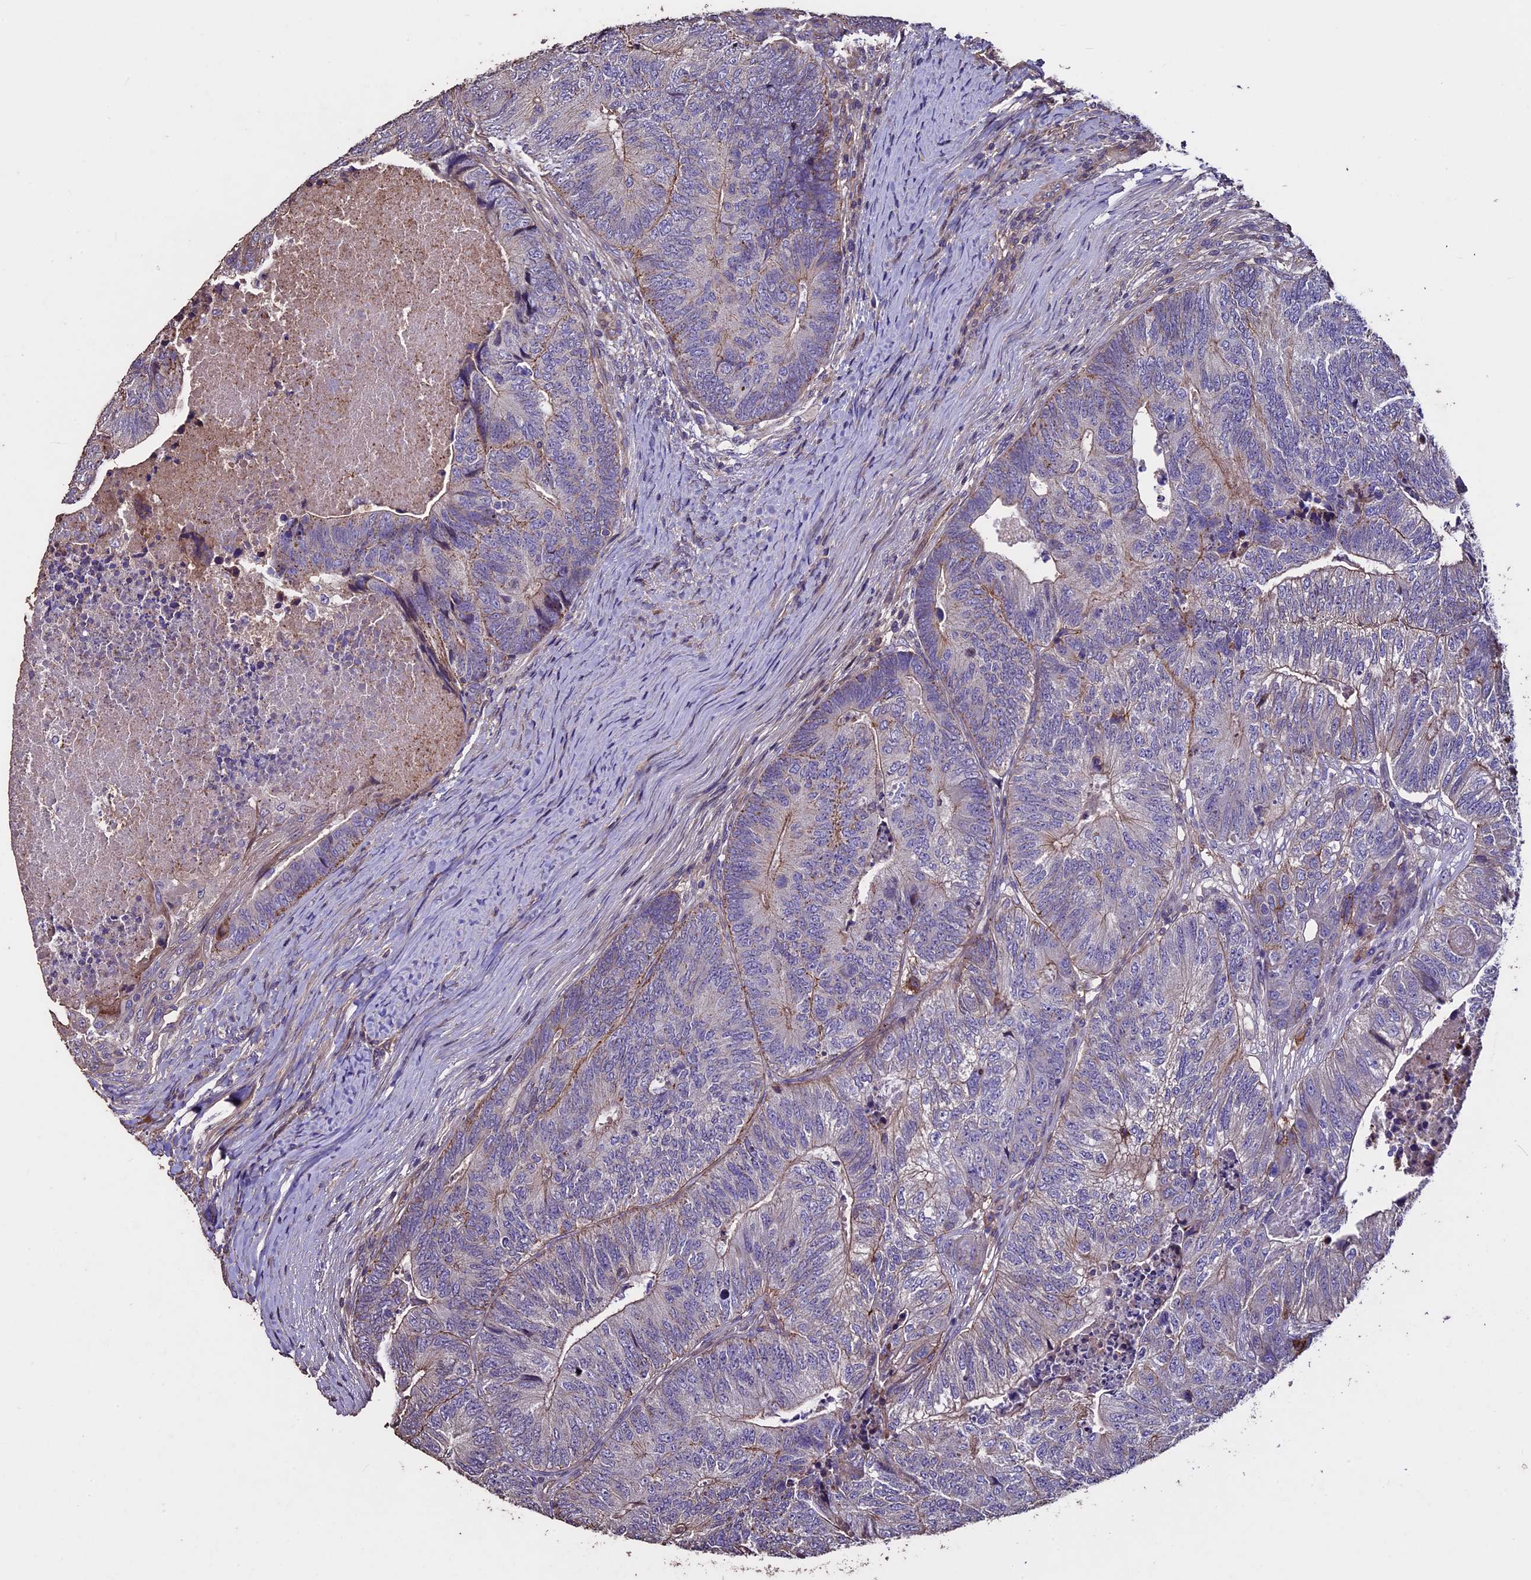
{"staining": {"intensity": "negative", "quantity": "none", "location": "none"}, "tissue": "colorectal cancer", "cell_type": "Tumor cells", "image_type": "cancer", "snomed": [{"axis": "morphology", "description": "Adenocarcinoma, NOS"}, {"axis": "topography", "description": "Colon"}], "caption": "Adenocarcinoma (colorectal) stained for a protein using IHC demonstrates no positivity tumor cells.", "gene": "USB1", "patient": {"sex": "female", "age": 67}}